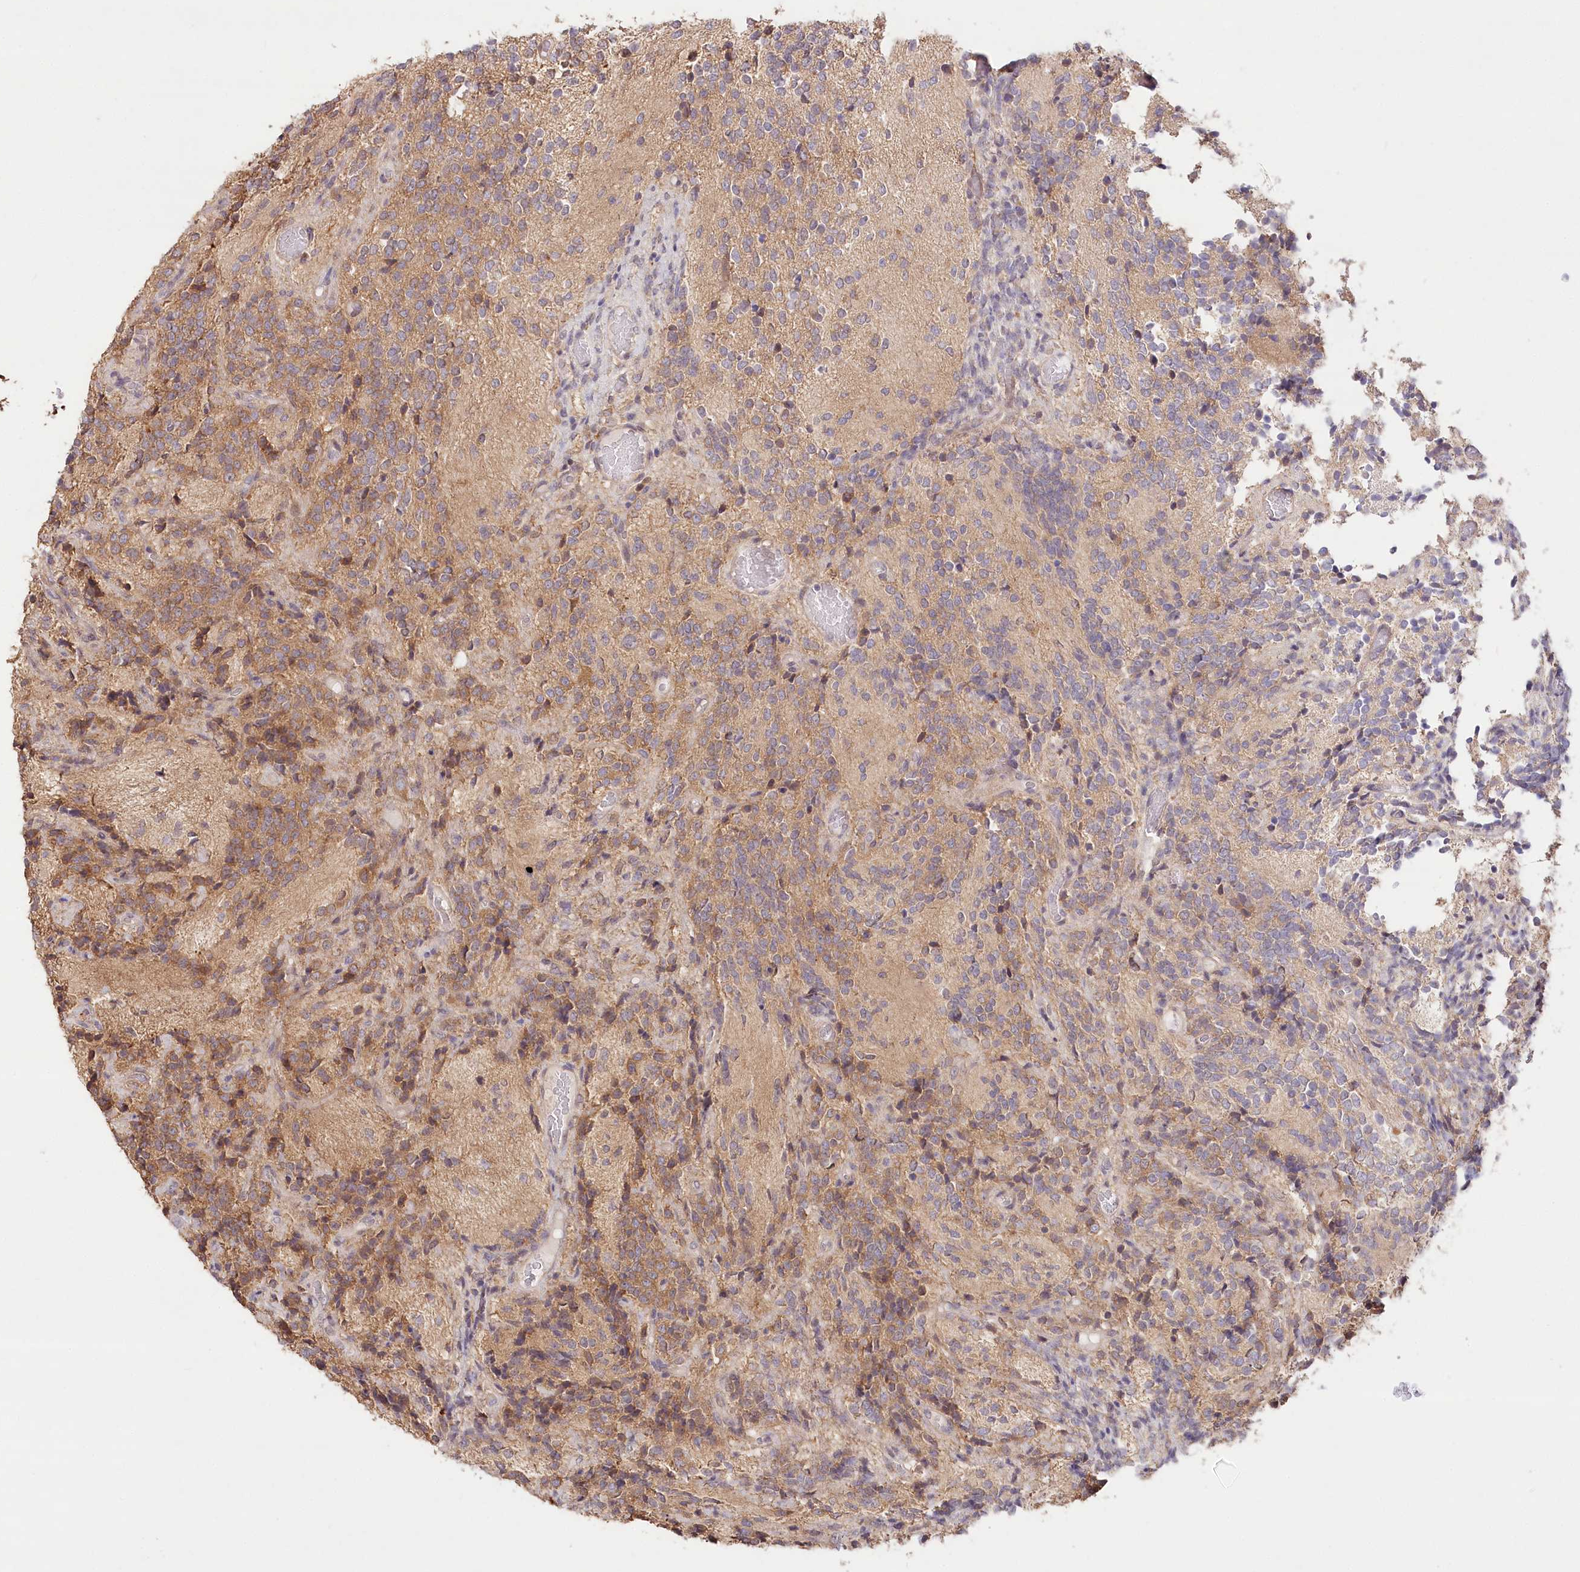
{"staining": {"intensity": "moderate", "quantity": "25%-75%", "location": "cytoplasmic/membranous"}, "tissue": "glioma", "cell_type": "Tumor cells", "image_type": "cancer", "snomed": [{"axis": "morphology", "description": "Glioma, malignant, Low grade"}, {"axis": "topography", "description": "Brain"}], "caption": "Glioma tissue reveals moderate cytoplasmic/membranous staining in about 25%-75% of tumor cells, visualized by immunohistochemistry.", "gene": "DMXL1", "patient": {"sex": "female", "age": 1}}